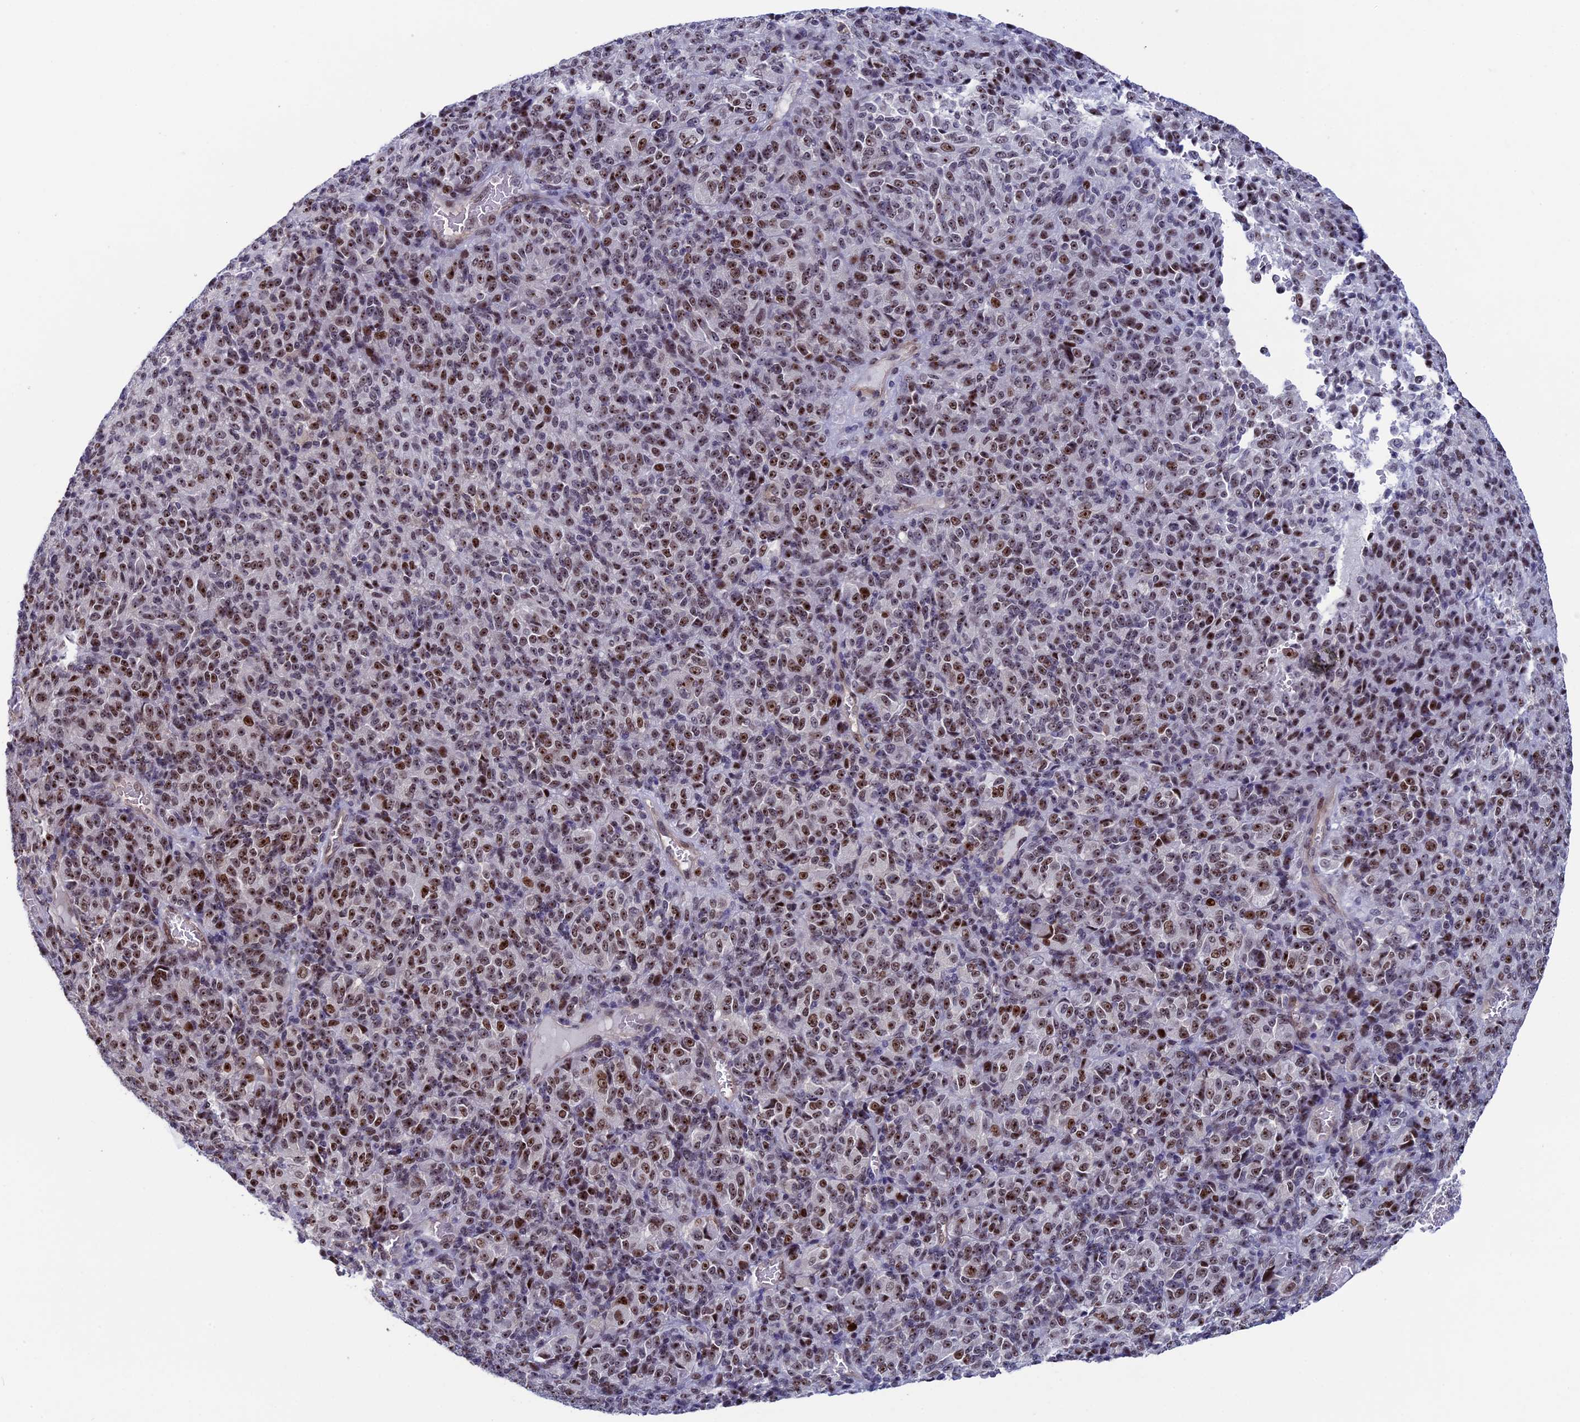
{"staining": {"intensity": "moderate", "quantity": ">75%", "location": "nuclear"}, "tissue": "melanoma", "cell_type": "Tumor cells", "image_type": "cancer", "snomed": [{"axis": "morphology", "description": "Malignant melanoma, Metastatic site"}, {"axis": "topography", "description": "Brain"}], "caption": "Malignant melanoma (metastatic site) stained with DAB (3,3'-diaminobenzidine) immunohistochemistry (IHC) displays medium levels of moderate nuclear staining in approximately >75% of tumor cells. The protein is shown in brown color, while the nuclei are stained blue.", "gene": "CCDC86", "patient": {"sex": "female", "age": 56}}